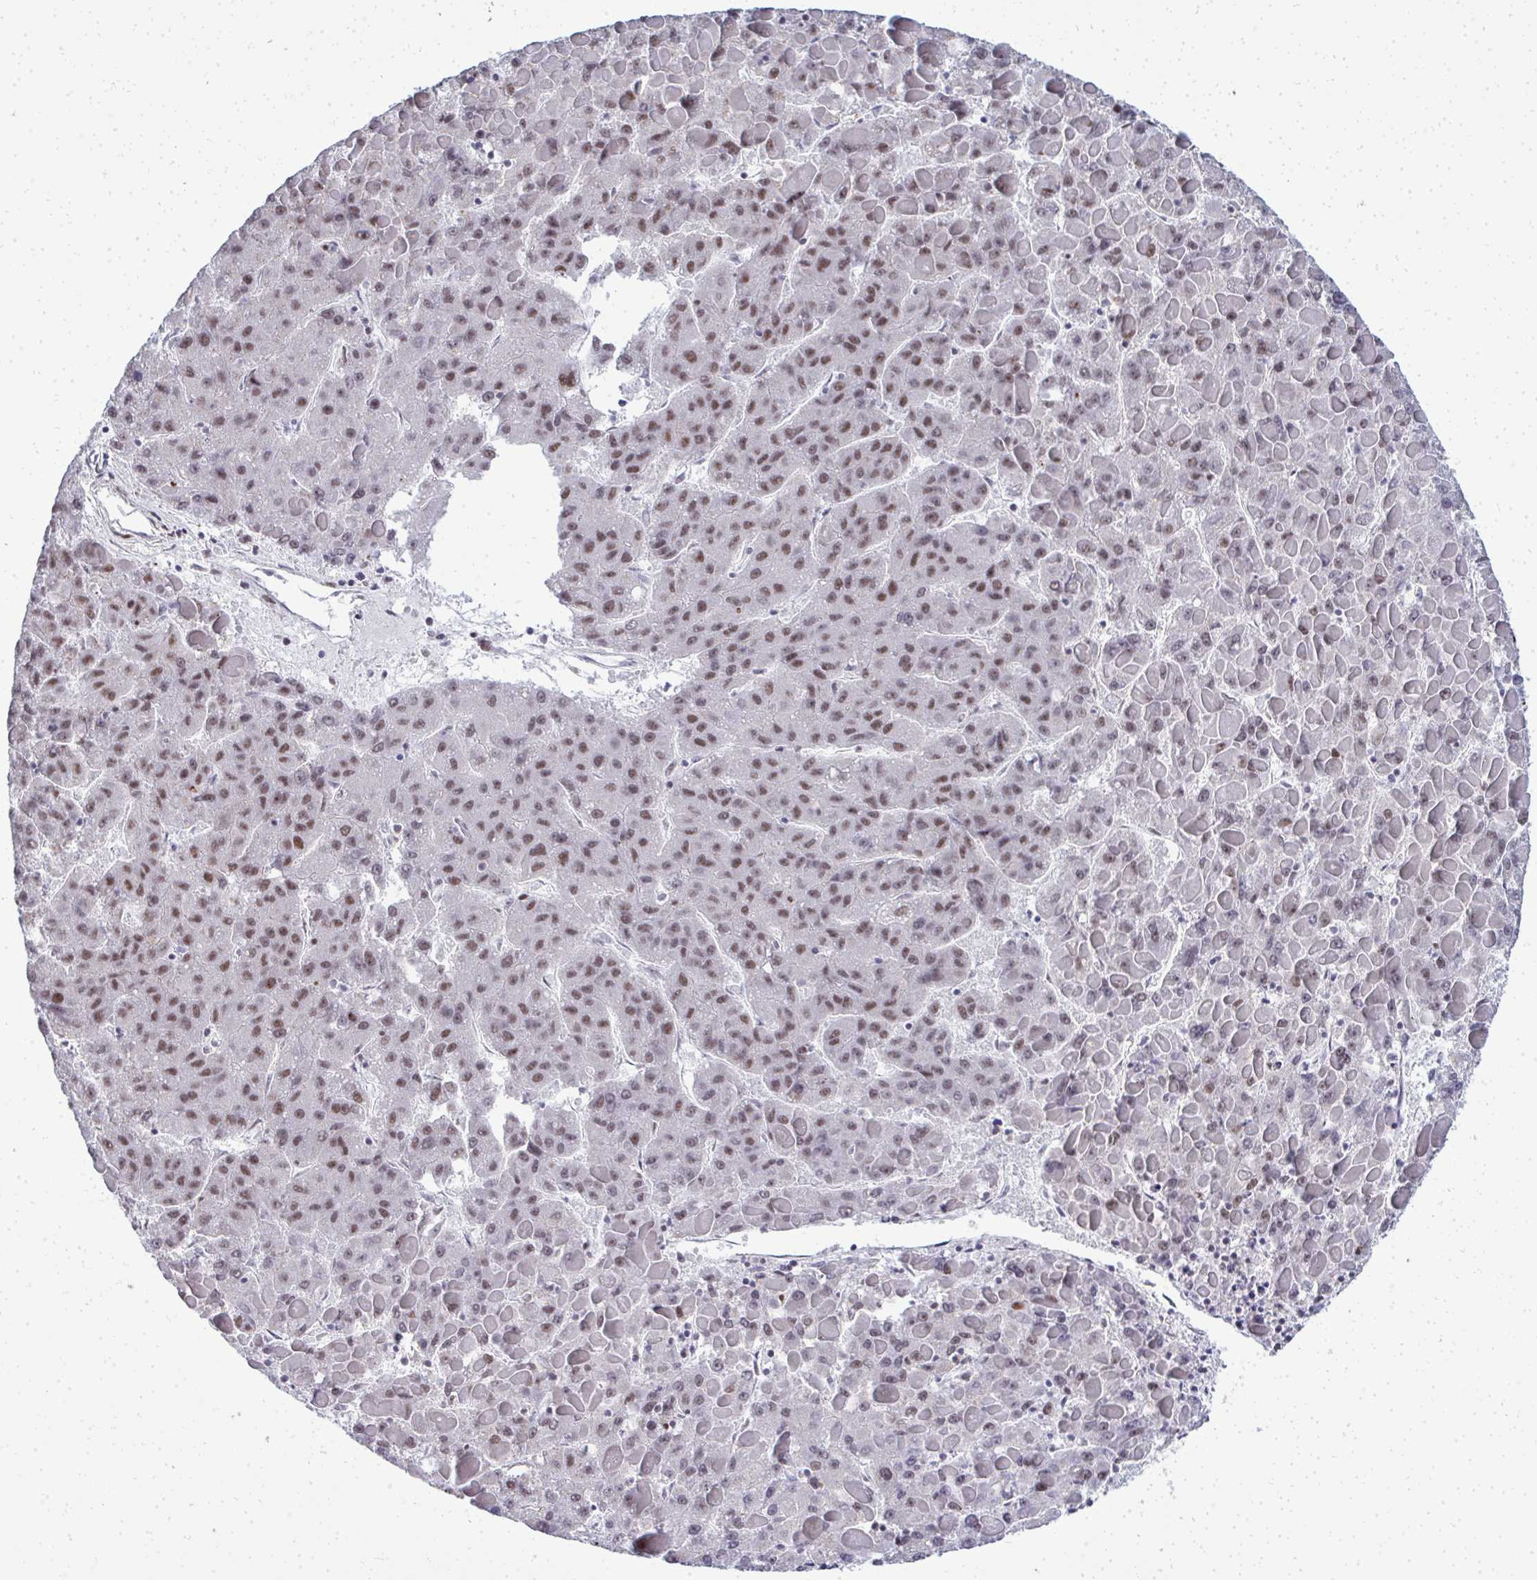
{"staining": {"intensity": "moderate", "quantity": "25%-75%", "location": "nuclear"}, "tissue": "liver cancer", "cell_type": "Tumor cells", "image_type": "cancer", "snomed": [{"axis": "morphology", "description": "Carcinoma, Hepatocellular, NOS"}, {"axis": "topography", "description": "Liver"}], "caption": "A brown stain highlights moderate nuclear positivity of a protein in liver cancer tumor cells. (Stains: DAB in brown, nuclei in blue, Microscopy: brightfield microscopy at high magnification).", "gene": "SIRT7", "patient": {"sex": "female", "age": 82}}